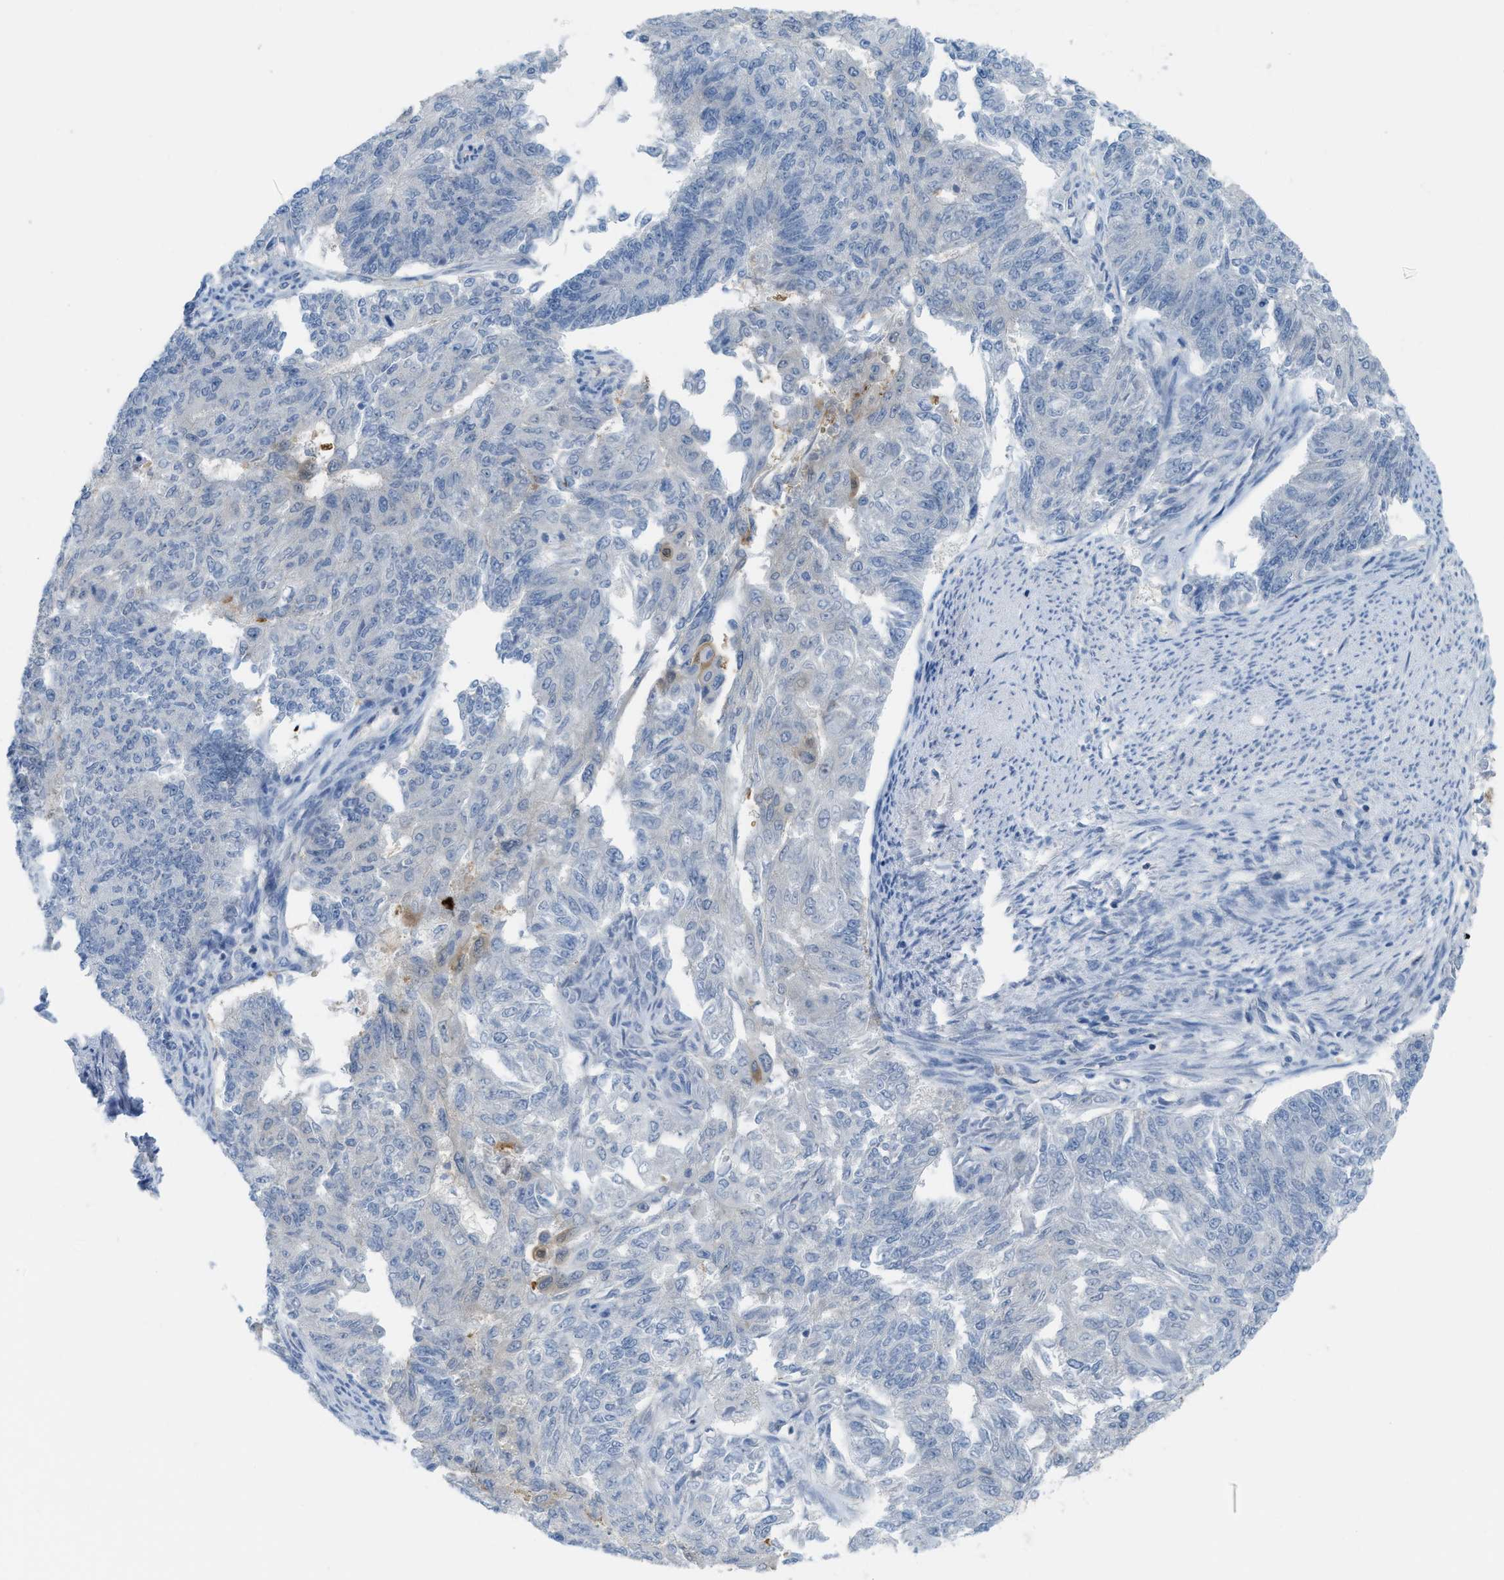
{"staining": {"intensity": "negative", "quantity": "none", "location": "none"}, "tissue": "endometrial cancer", "cell_type": "Tumor cells", "image_type": "cancer", "snomed": [{"axis": "morphology", "description": "Adenocarcinoma, NOS"}, {"axis": "topography", "description": "Endometrium"}], "caption": "DAB immunohistochemical staining of human endometrial cancer exhibits no significant expression in tumor cells.", "gene": "CSTB", "patient": {"sex": "female", "age": 32}}